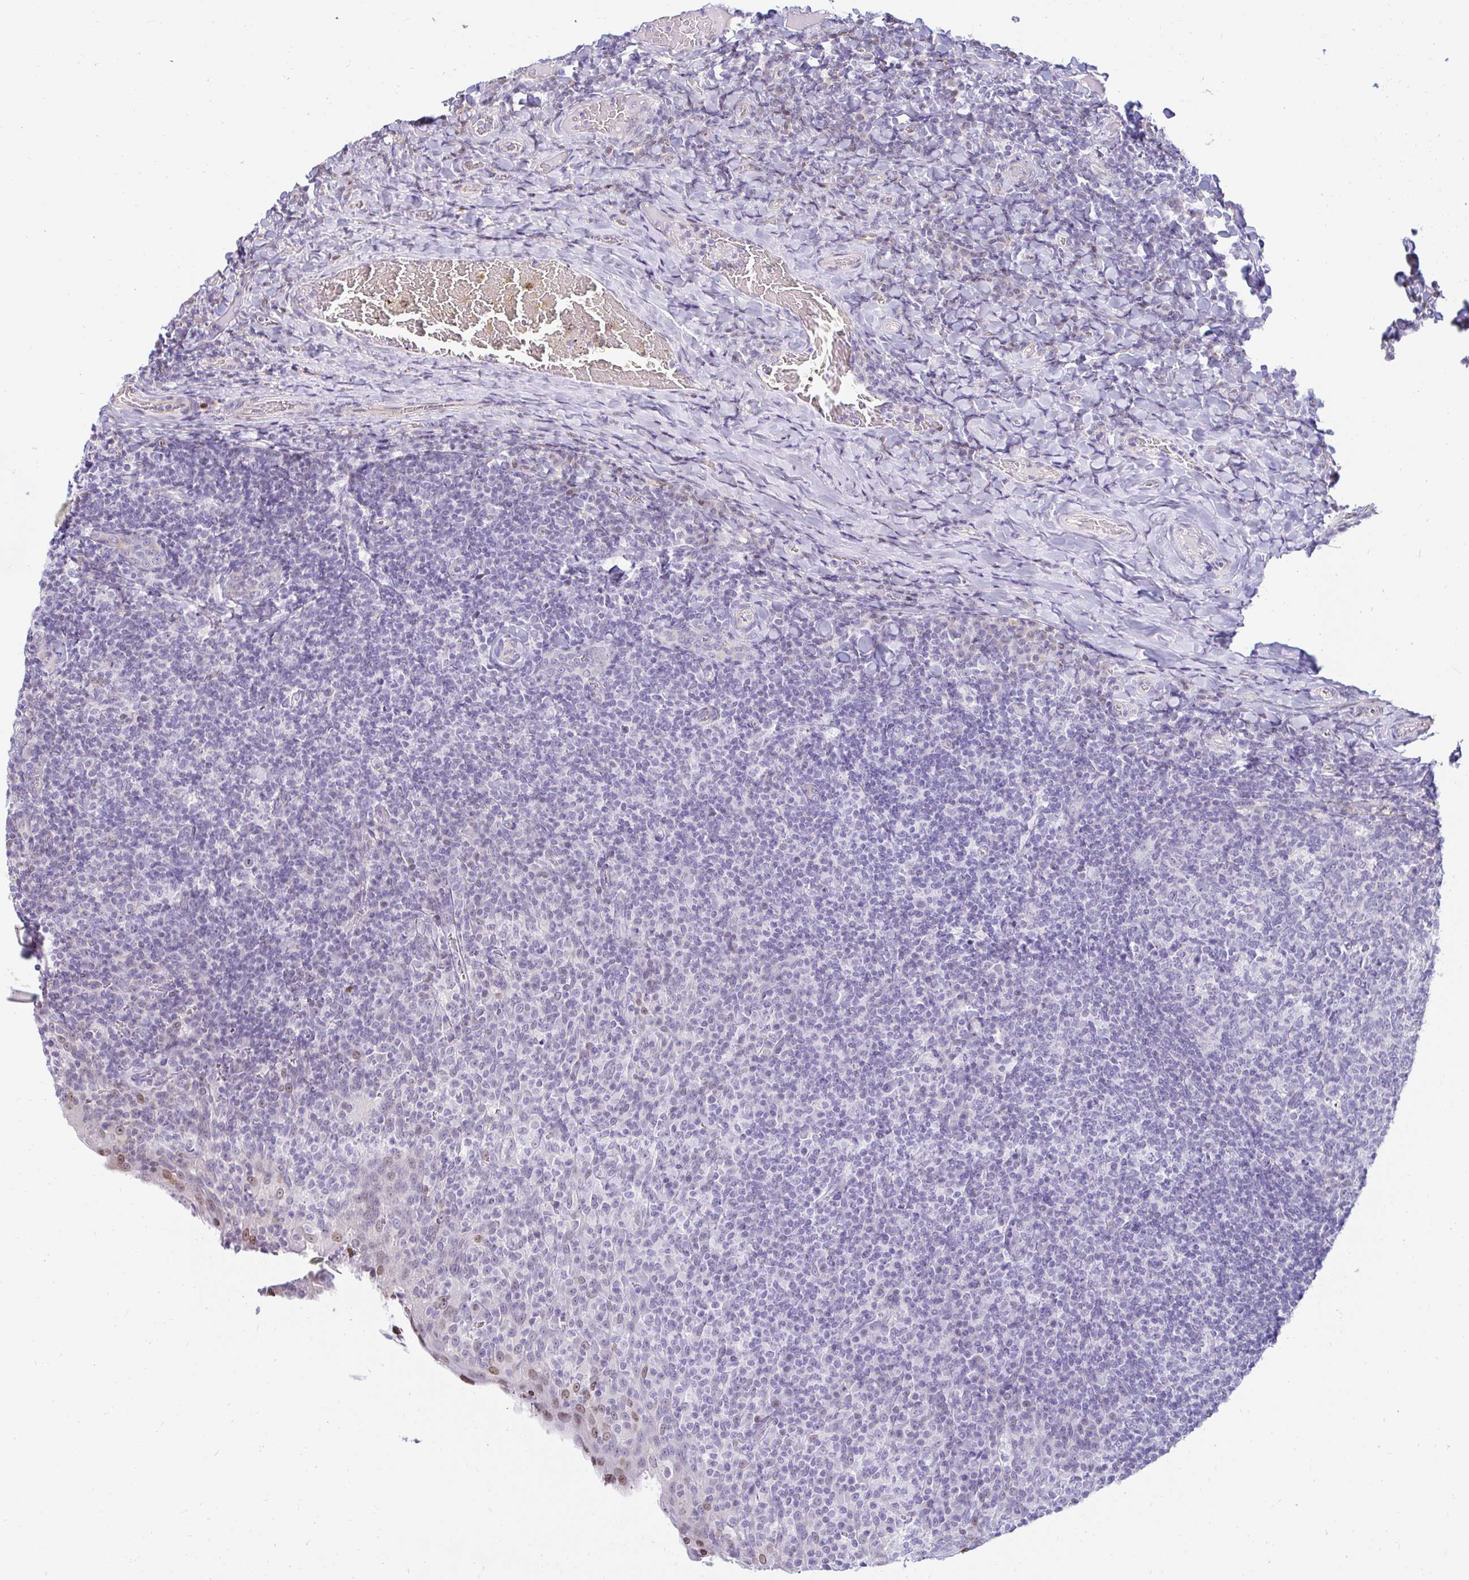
{"staining": {"intensity": "negative", "quantity": "none", "location": "none"}, "tissue": "tonsil", "cell_type": "Germinal center cells", "image_type": "normal", "snomed": [{"axis": "morphology", "description": "Normal tissue, NOS"}, {"axis": "topography", "description": "Tonsil"}], "caption": "A high-resolution micrograph shows immunohistochemistry staining of benign tonsil, which reveals no significant expression in germinal center cells. (Brightfield microscopy of DAB IHC at high magnification).", "gene": "CAPSL", "patient": {"sex": "female", "age": 10}}